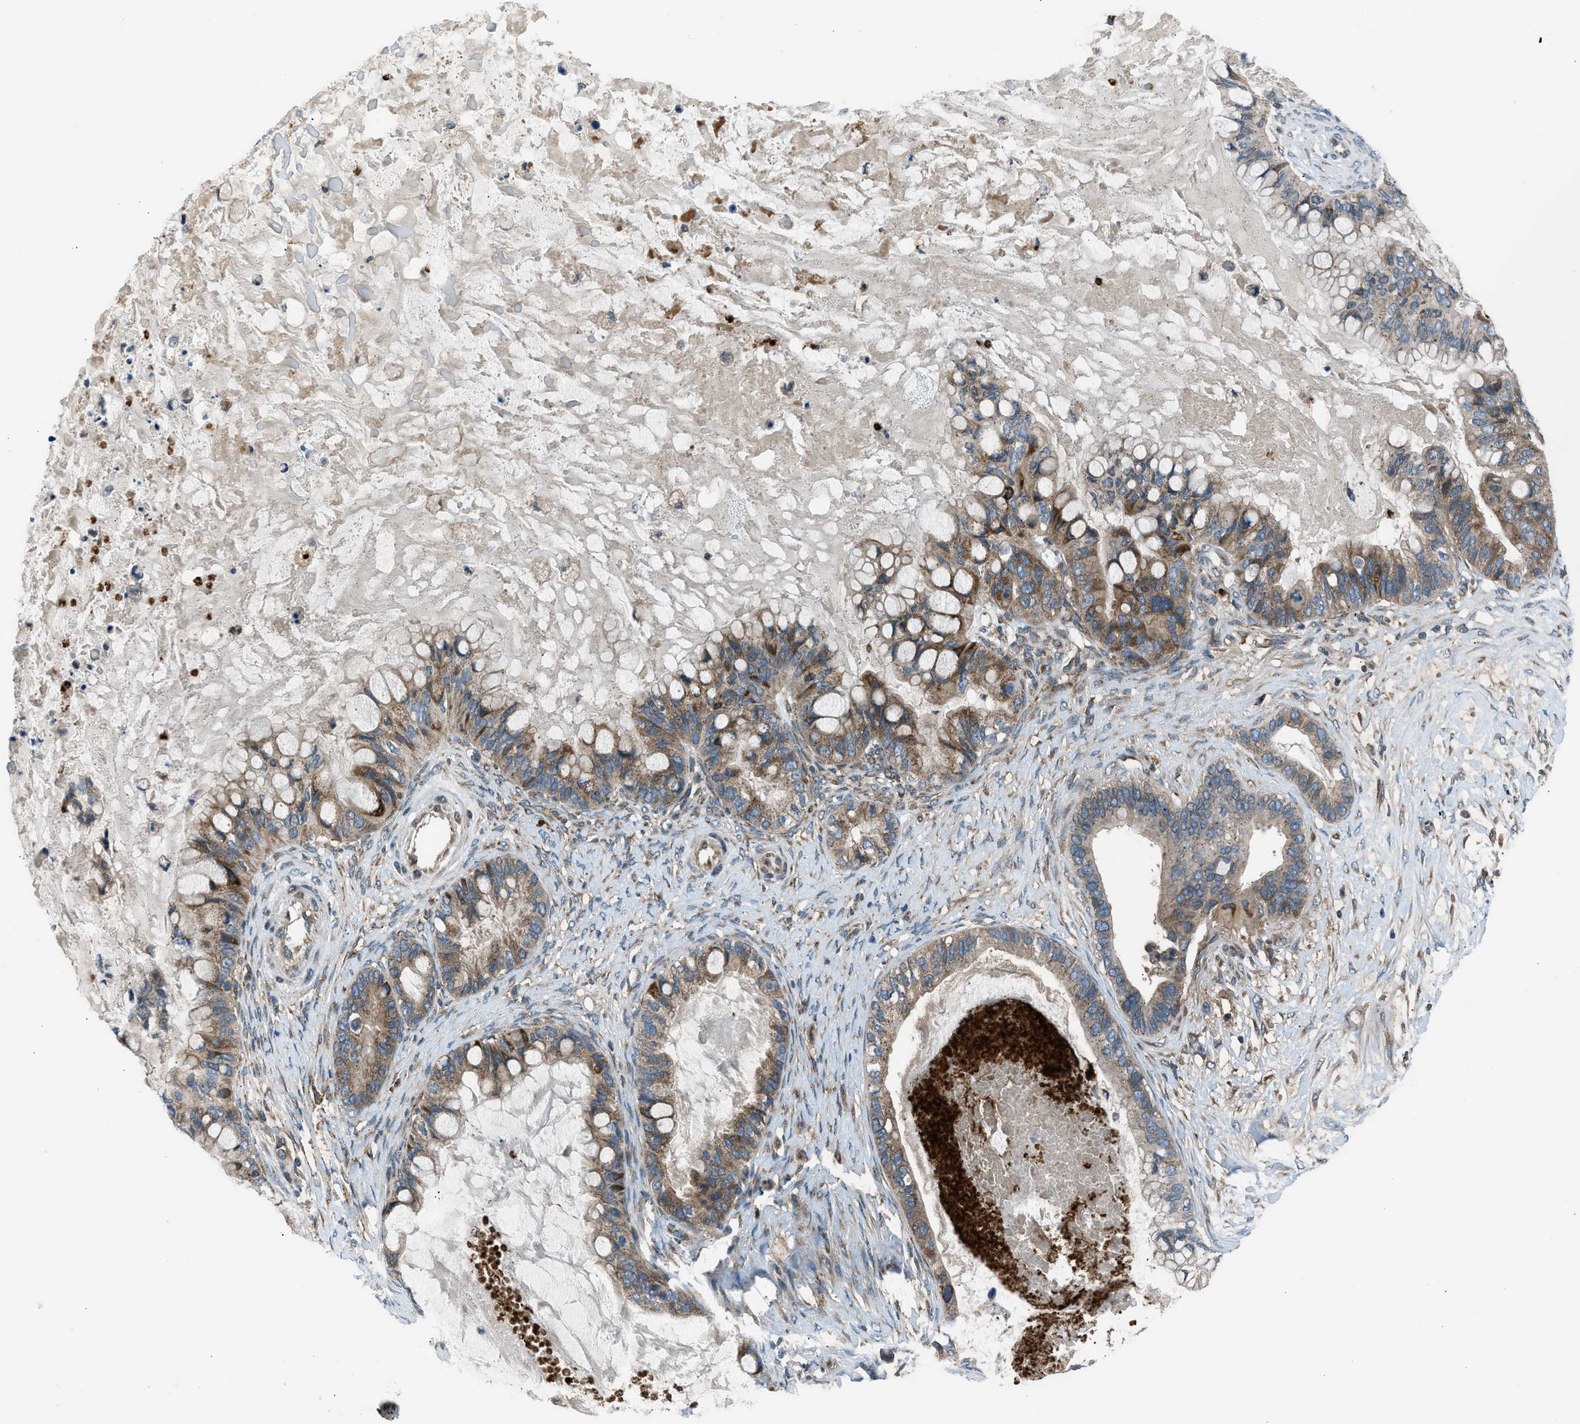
{"staining": {"intensity": "moderate", "quantity": ">75%", "location": "cytoplasmic/membranous"}, "tissue": "ovarian cancer", "cell_type": "Tumor cells", "image_type": "cancer", "snomed": [{"axis": "morphology", "description": "Cystadenocarcinoma, mucinous, NOS"}, {"axis": "topography", "description": "Ovary"}], "caption": "A brown stain highlights moderate cytoplasmic/membranous expression of a protein in mucinous cystadenocarcinoma (ovarian) tumor cells. (IHC, brightfield microscopy, high magnification).", "gene": "EDARADD", "patient": {"sex": "female", "age": 80}}